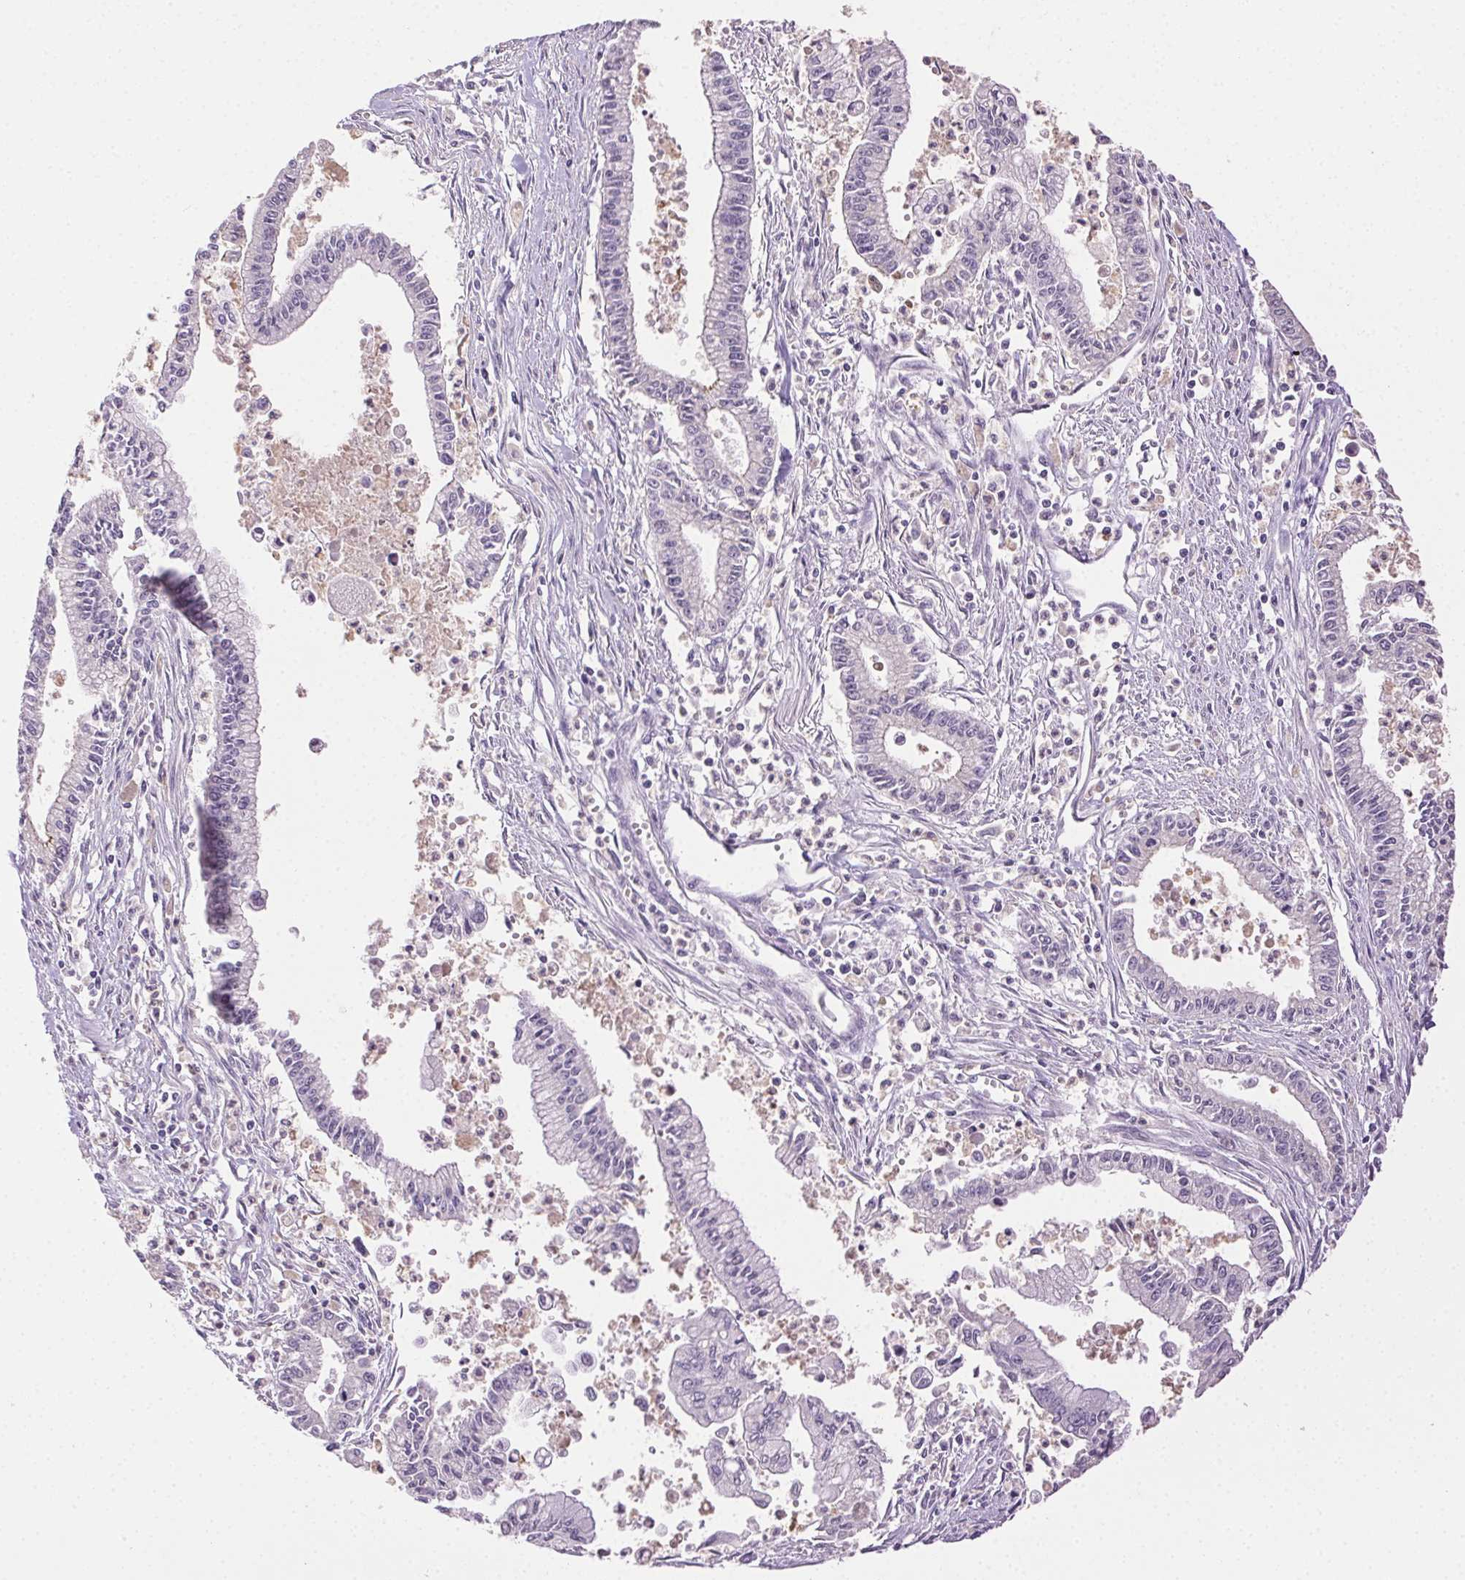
{"staining": {"intensity": "negative", "quantity": "none", "location": "none"}, "tissue": "pancreatic cancer", "cell_type": "Tumor cells", "image_type": "cancer", "snomed": [{"axis": "morphology", "description": "Adenocarcinoma, NOS"}, {"axis": "topography", "description": "Pancreas"}], "caption": "IHC of human pancreatic adenocarcinoma reveals no staining in tumor cells. (DAB (3,3'-diaminobenzidine) IHC visualized using brightfield microscopy, high magnification).", "gene": "CLDN10", "patient": {"sex": "female", "age": 65}}